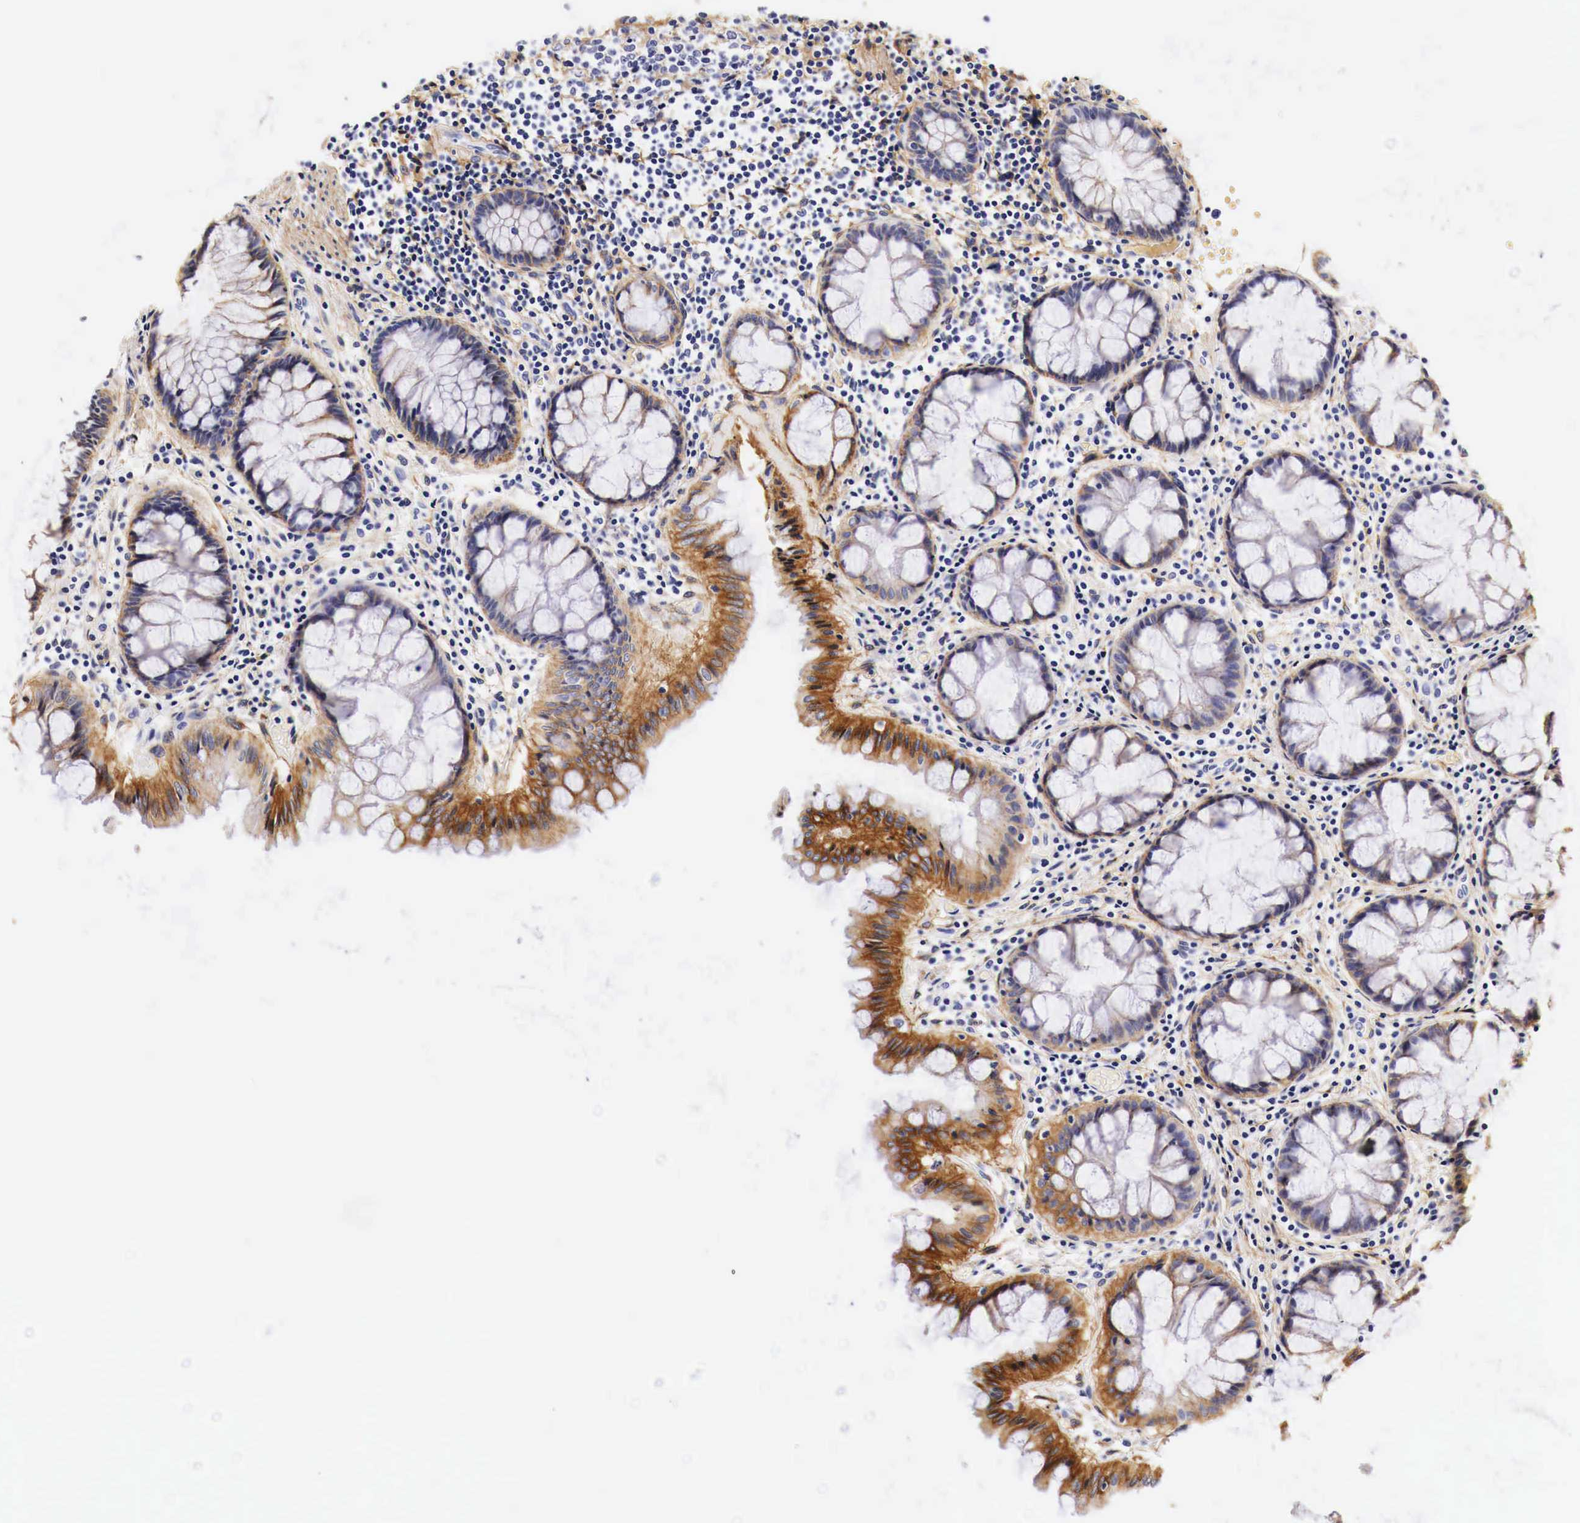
{"staining": {"intensity": "strong", "quantity": ">75%", "location": "cytoplasmic/membranous"}, "tissue": "rectum", "cell_type": "Glandular cells", "image_type": "normal", "snomed": [{"axis": "morphology", "description": "Normal tissue, NOS"}, {"axis": "topography", "description": "Rectum"}], "caption": "Protein staining by IHC shows strong cytoplasmic/membranous positivity in approximately >75% of glandular cells in unremarkable rectum.", "gene": "EGFR", "patient": {"sex": "male", "age": 77}}